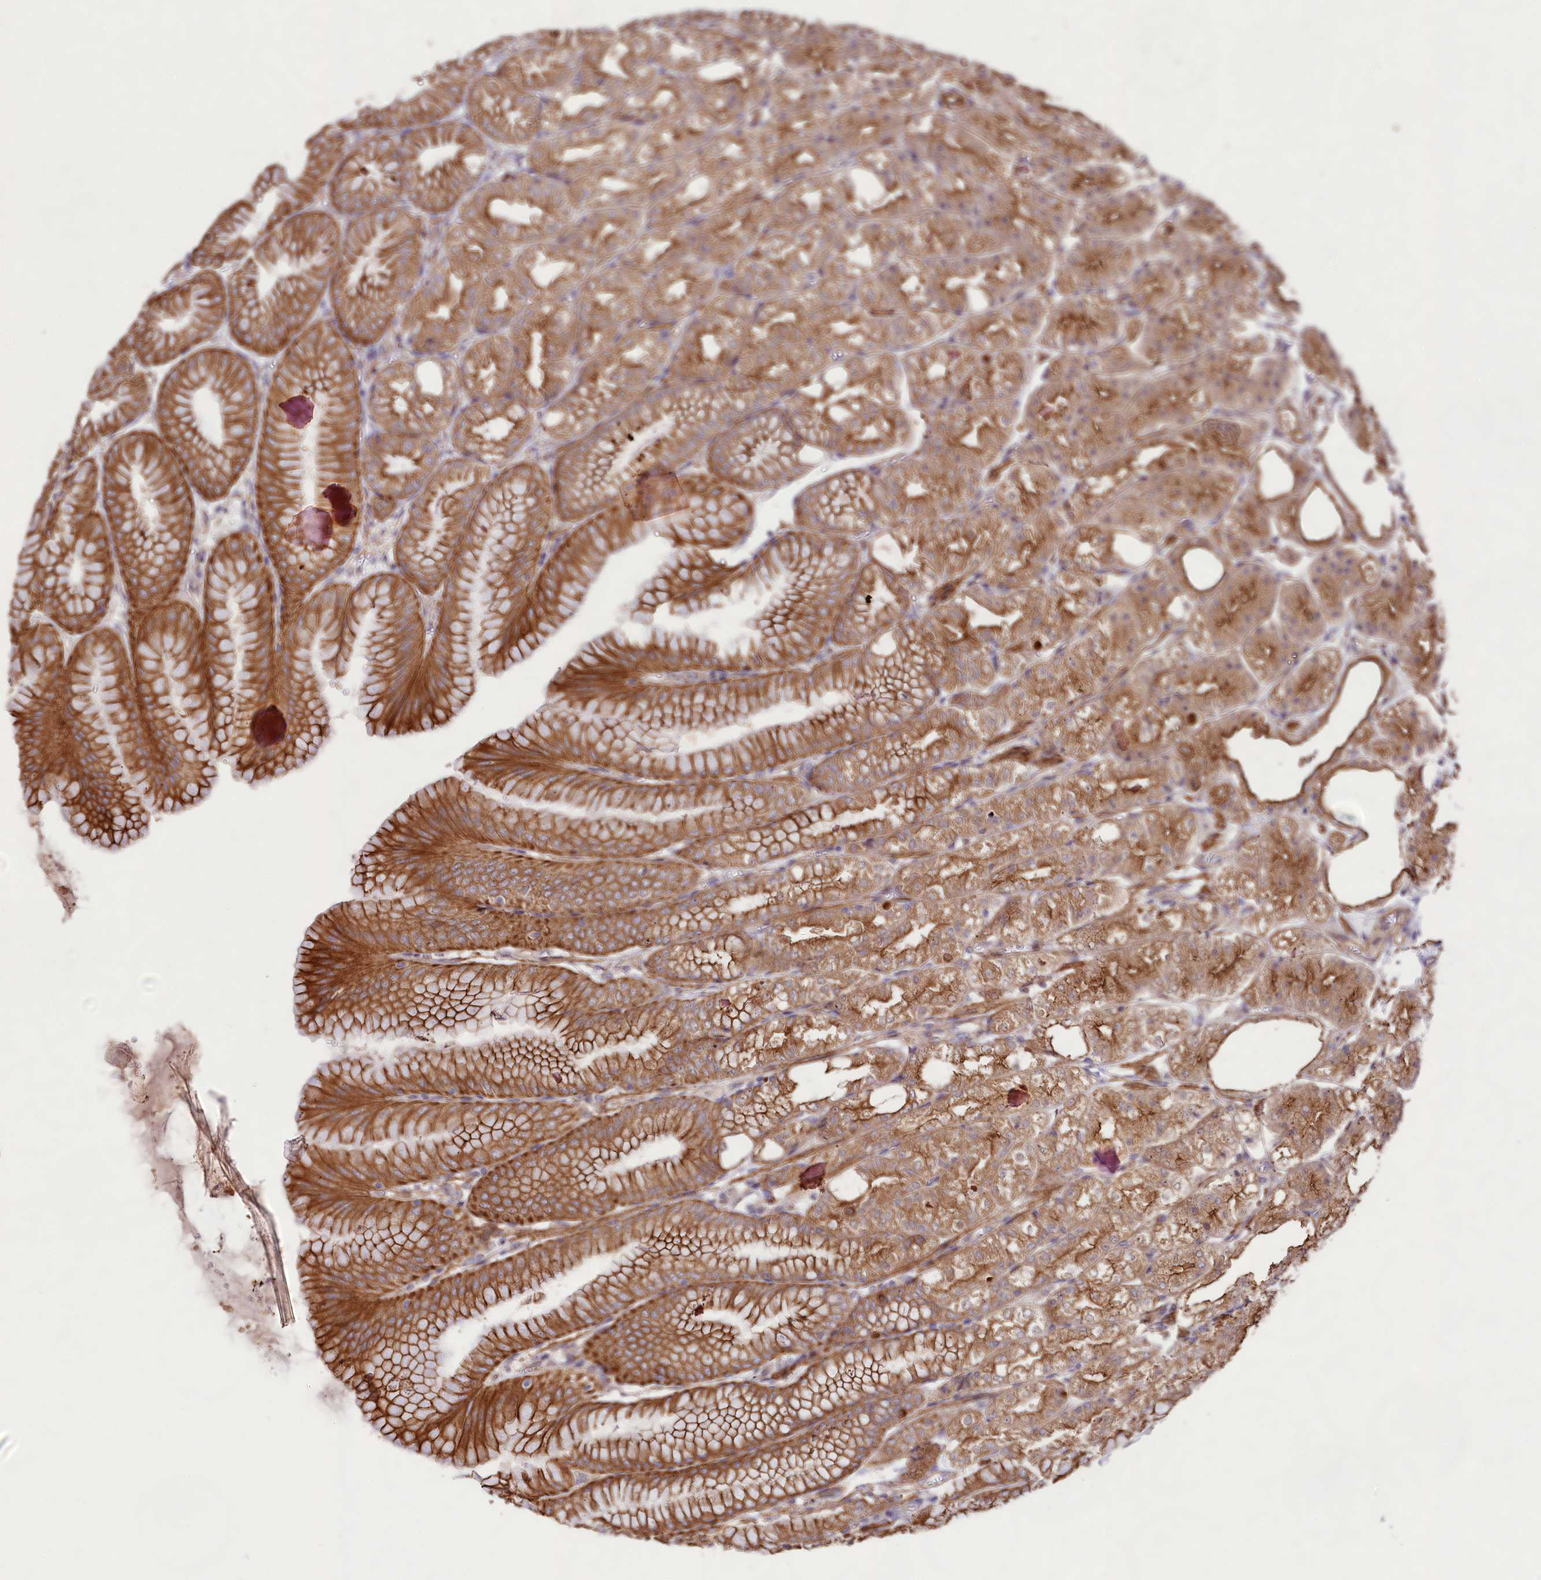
{"staining": {"intensity": "strong", "quantity": ">75%", "location": "cytoplasmic/membranous"}, "tissue": "stomach", "cell_type": "Glandular cells", "image_type": "normal", "snomed": [{"axis": "morphology", "description": "Normal tissue, NOS"}, {"axis": "topography", "description": "Stomach, lower"}], "caption": "About >75% of glandular cells in normal stomach show strong cytoplasmic/membranous protein positivity as visualized by brown immunohistochemical staining.", "gene": "VPS11", "patient": {"sex": "male", "age": 71}}